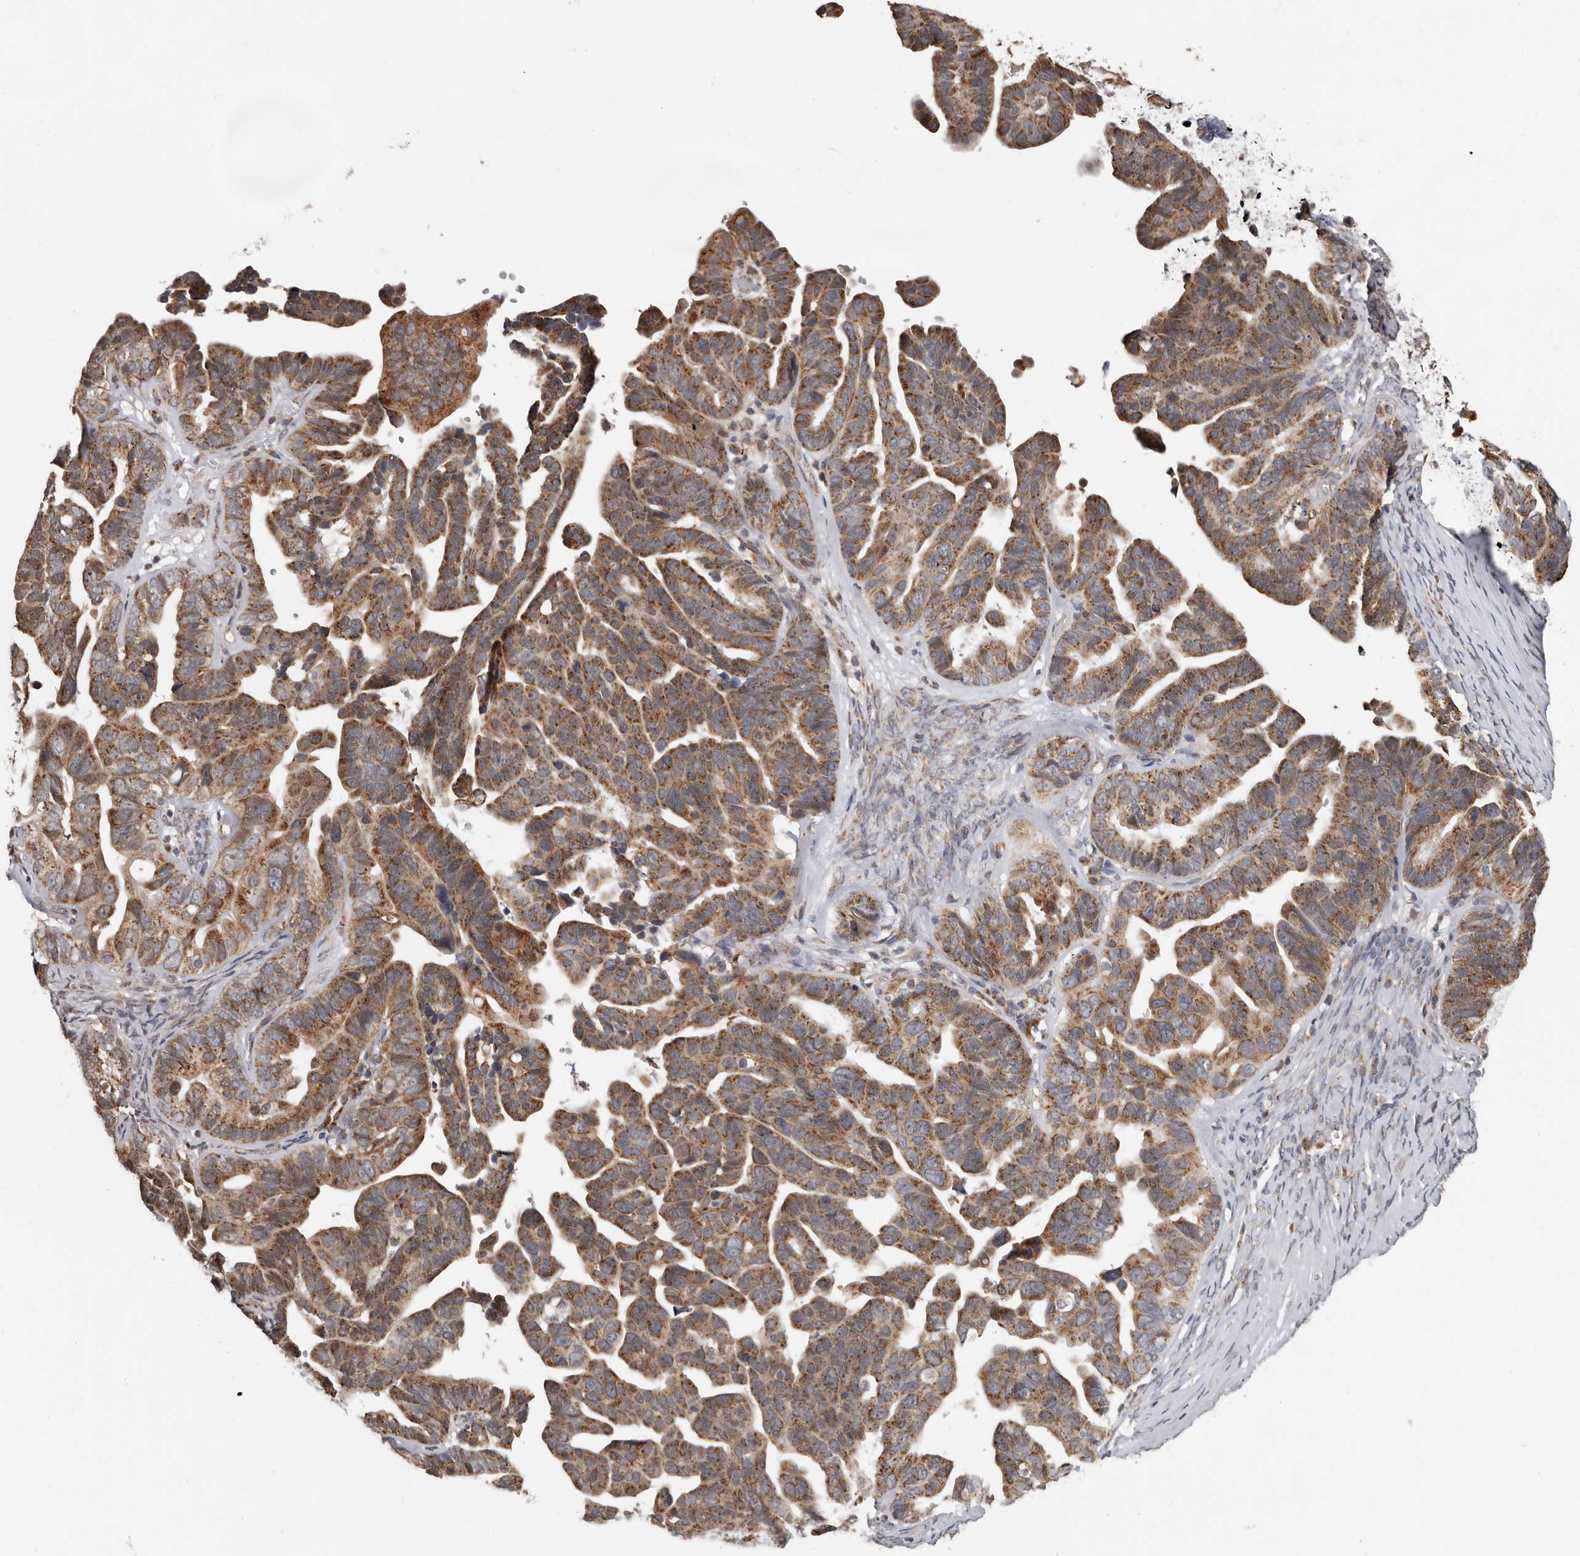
{"staining": {"intensity": "moderate", "quantity": ">75%", "location": "cytoplasmic/membranous"}, "tissue": "ovarian cancer", "cell_type": "Tumor cells", "image_type": "cancer", "snomed": [{"axis": "morphology", "description": "Cystadenocarcinoma, serous, NOS"}, {"axis": "topography", "description": "Ovary"}], "caption": "A brown stain shows moderate cytoplasmic/membranous expression of a protein in human ovarian cancer tumor cells.", "gene": "MRPL18", "patient": {"sex": "female", "age": 56}}